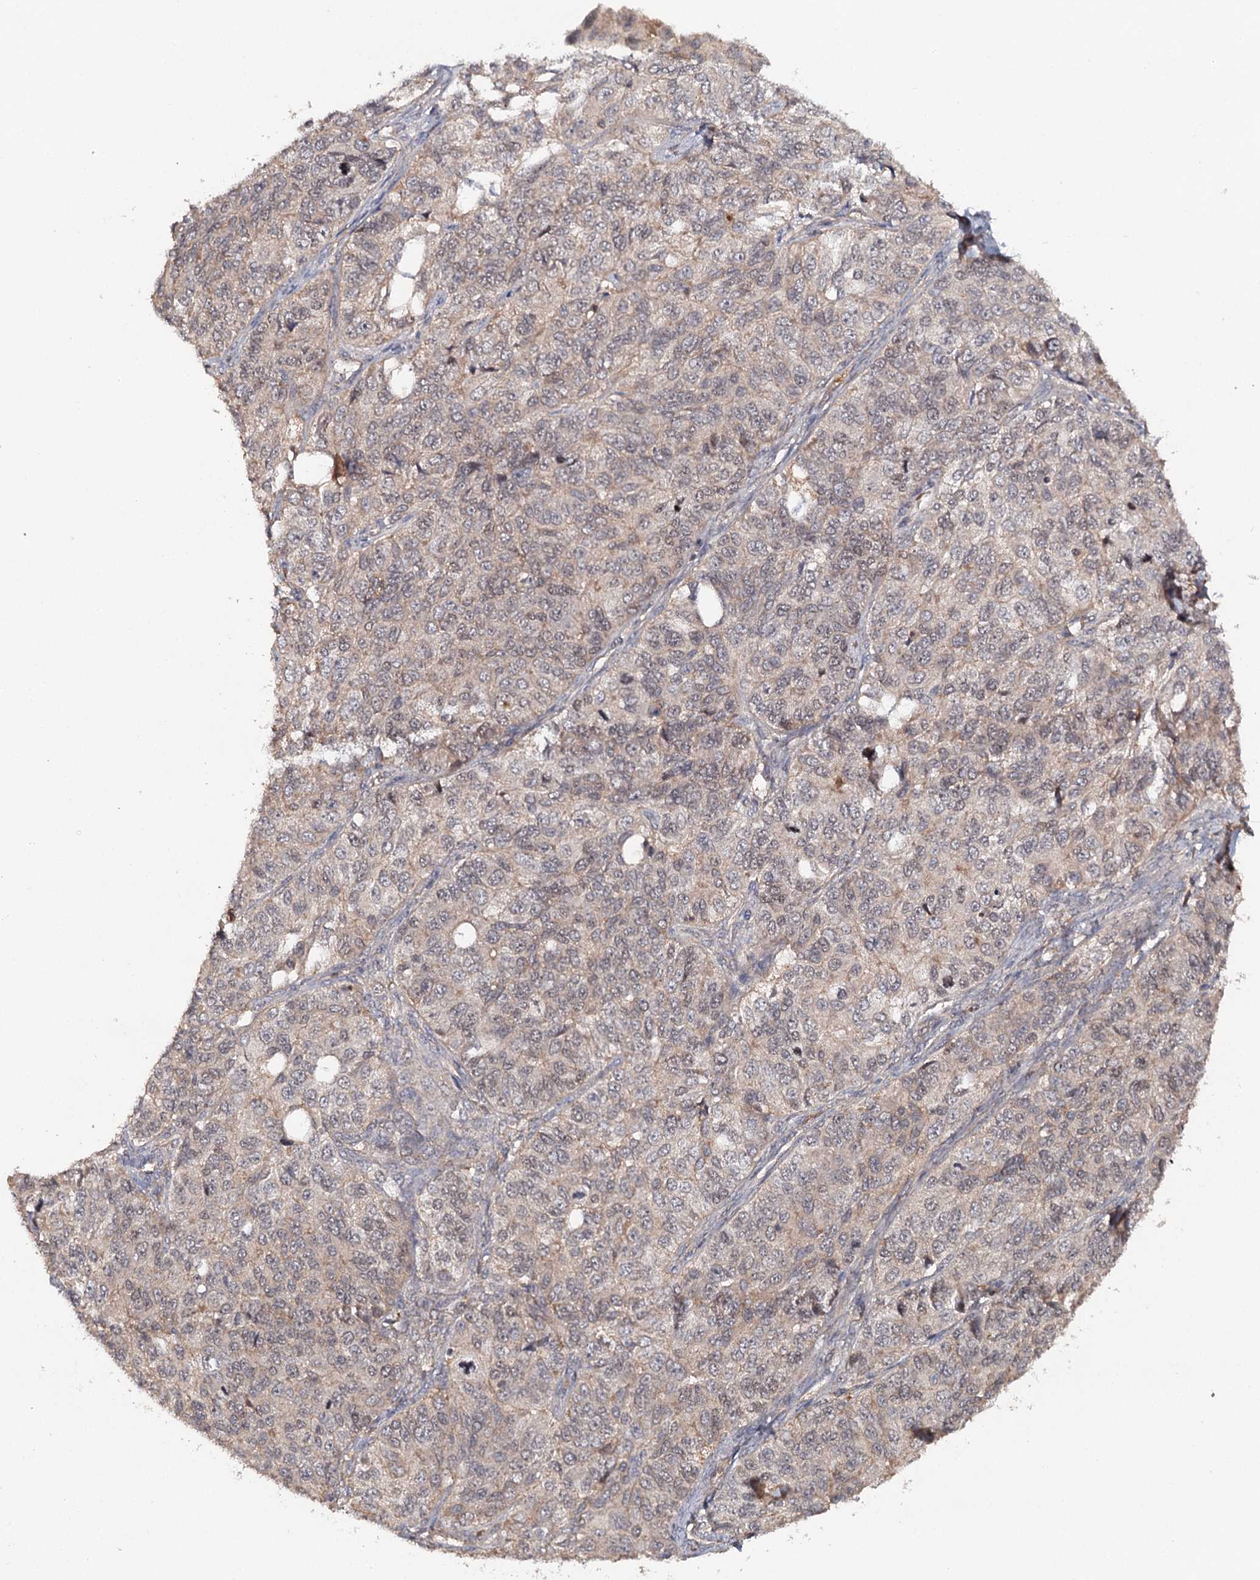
{"staining": {"intensity": "weak", "quantity": "25%-75%", "location": "cytoplasmic/membranous"}, "tissue": "ovarian cancer", "cell_type": "Tumor cells", "image_type": "cancer", "snomed": [{"axis": "morphology", "description": "Carcinoma, endometroid"}, {"axis": "topography", "description": "Ovary"}], "caption": "Approximately 25%-75% of tumor cells in human ovarian cancer (endometroid carcinoma) exhibit weak cytoplasmic/membranous protein positivity as visualized by brown immunohistochemical staining.", "gene": "BCR", "patient": {"sex": "female", "age": 51}}